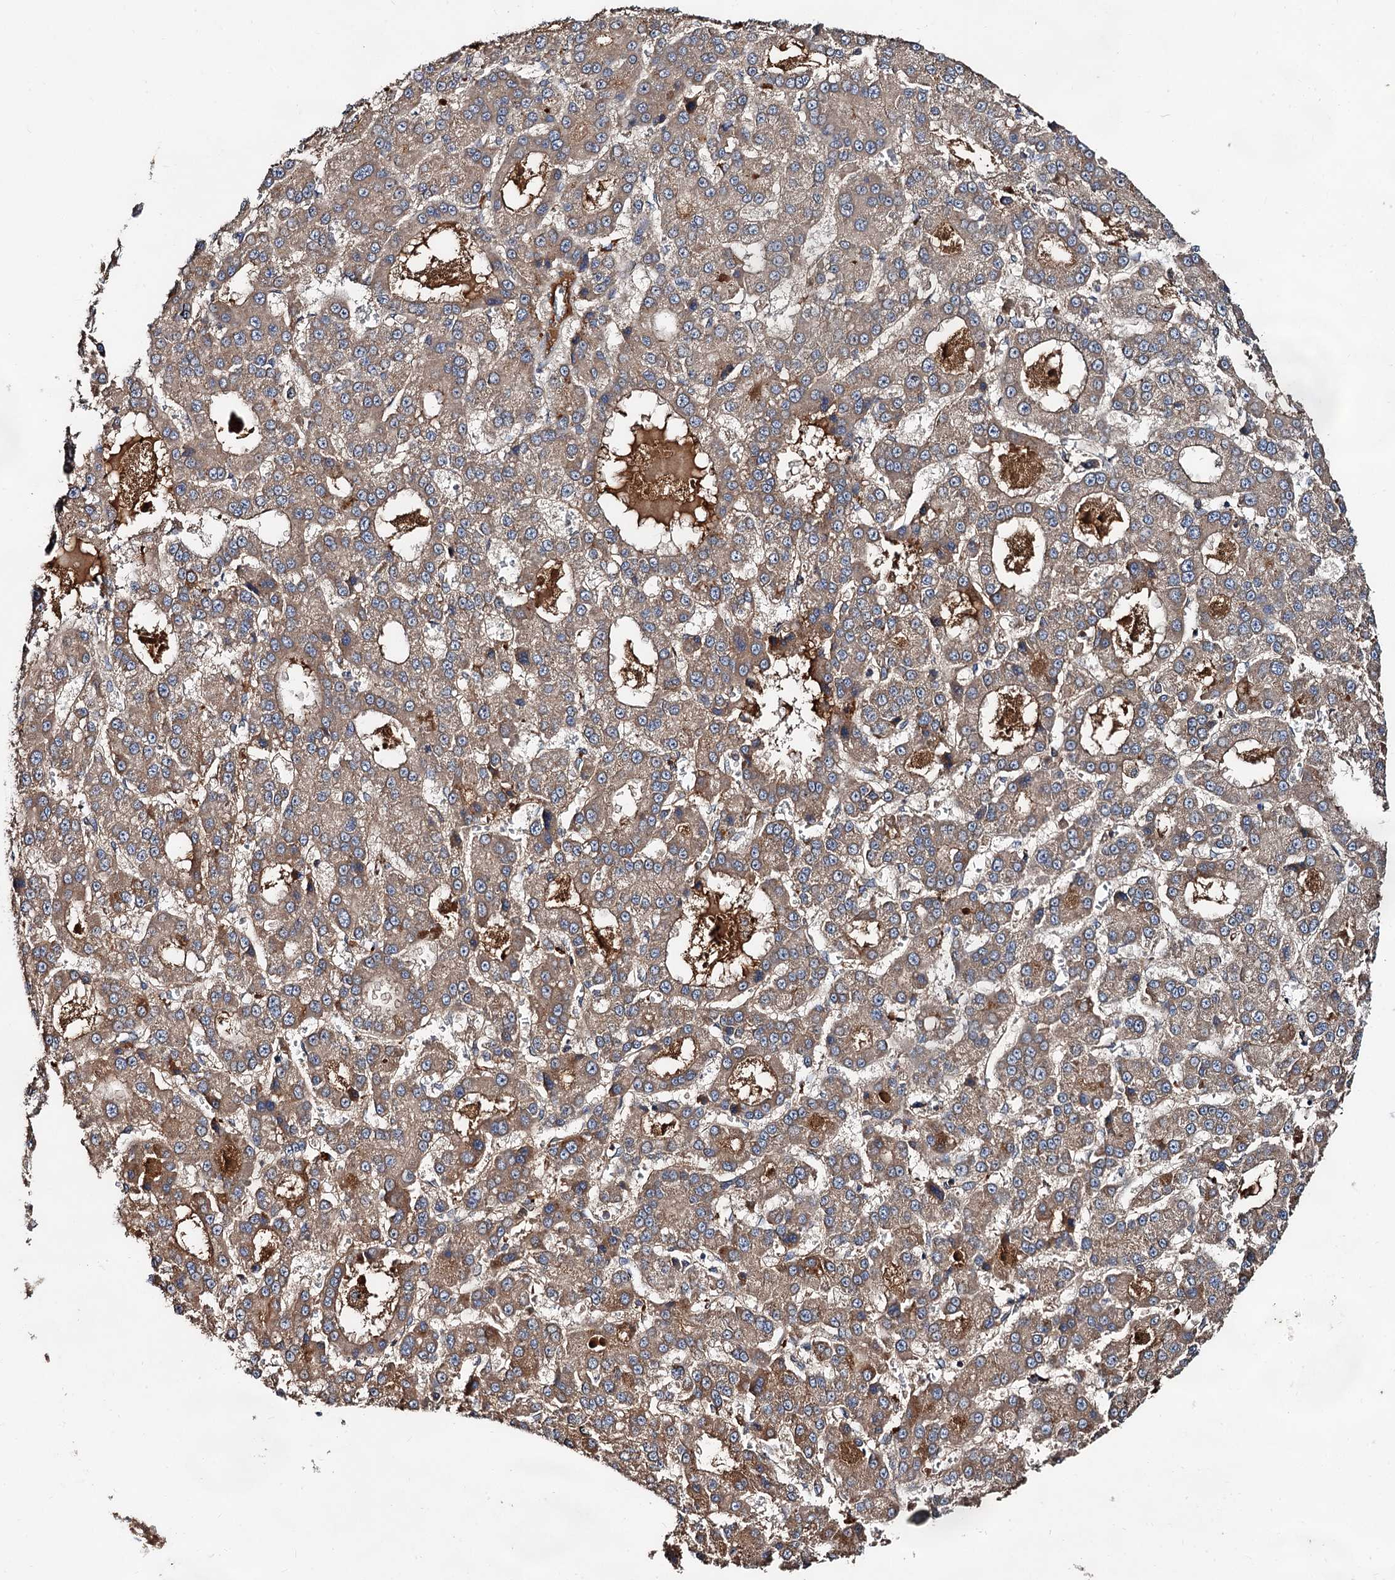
{"staining": {"intensity": "moderate", "quantity": ">75%", "location": "cytoplasmic/membranous"}, "tissue": "liver cancer", "cell_type": "Tumor cells", "image_type": "cancer", "snomed": [{"axis": "morphology", "description": "Carcinoma, Hepatocellular, NOS"}, {"axis": "topography", "description": "Liver"}], "caption": "Protein expression analysis of liver cancer (hepatocellular carcinoma) reveals moderate cytoplasmic/membranous positivity in about >75% of tumor cells.", "gene": "TEX9", "patient": {"sex": "male", "age": 70}}